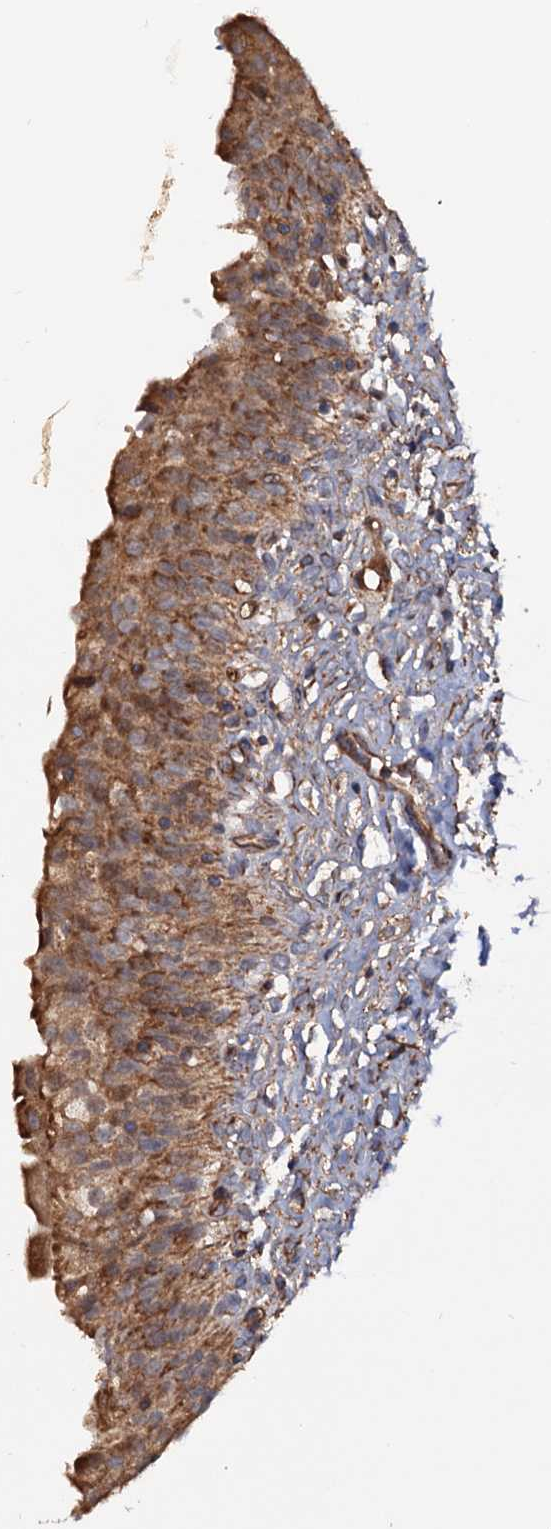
{"staining": {"intensity": "strong", "quantity": ">75%", "location": "cytoplasmic/membranous"}, "tissue": "urinary bladder", "cell_type": "Urothelial cells", "image_type": "normal", "snomed": [{"axis": "morphology", "description": "Normal tissue, NOS"}, {"axis": "topography", "description": "Urinary bladder"}], "caption": "Immunohistochemistry (IHC) micrograph of unremarkable human urinary bladder stained for a protein (brown), which reveals high levels of strong cytoplasmic/membranous staining in approximately >75% of urothelial cells.", "gene": "MRPL42", "patient": {"sex": "male", "age": 55}}